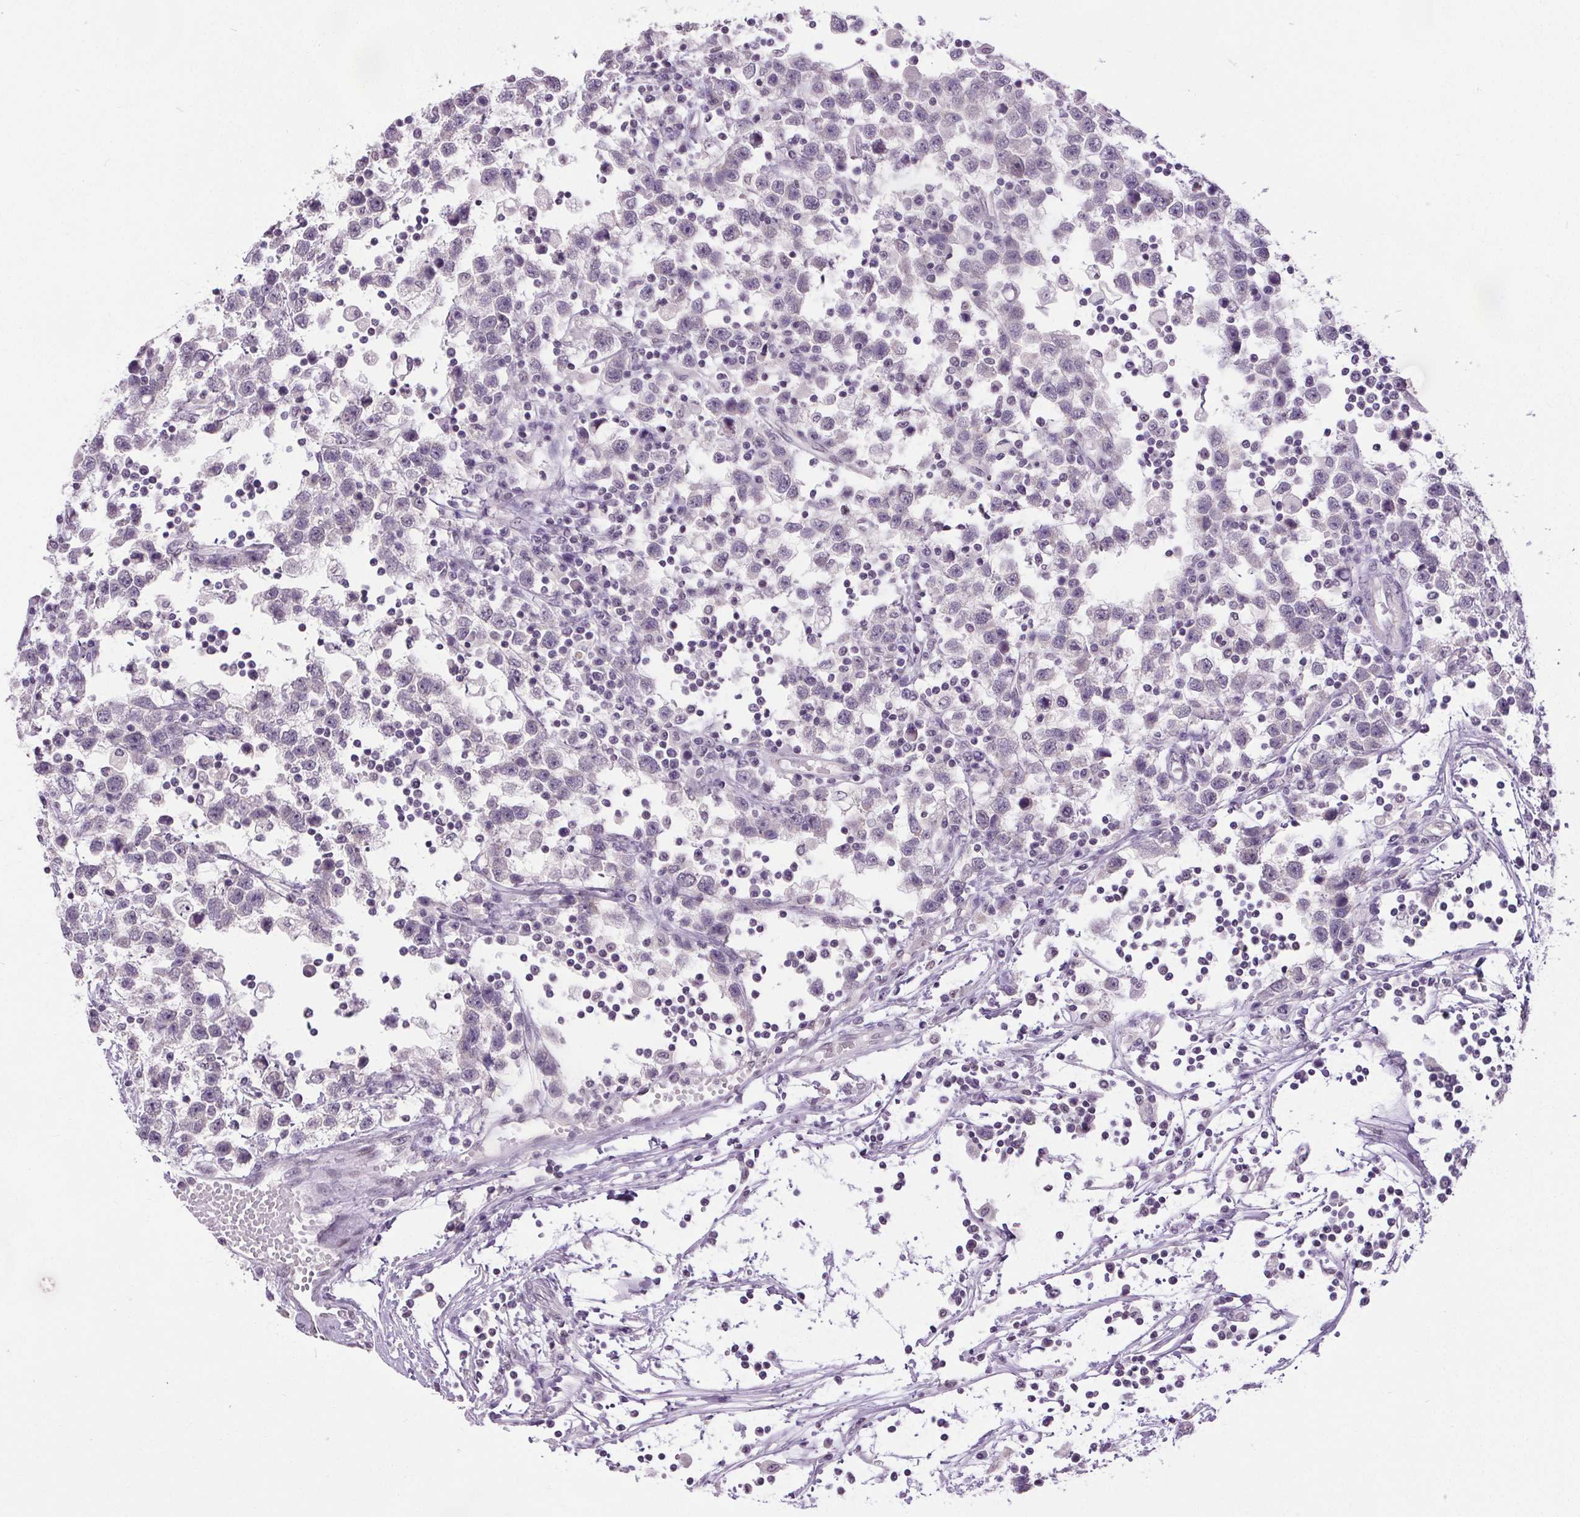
{"staining": {"intensity": "negative", "quantity": "none", "location": "none"}, "tissue": "testis cancer", "cell_type": "Tumor cells", "image_type": "cancer", "snomed": [{"axis": "morphology", "description": "Seminoma, NOS"}, {"axis": "topography", "description": "Testis"}], "caption": "High magnification brightfield microscopy of testis seminoma stained with DAB (brown) and counterstained with hematoxylin (blue): tumor cells show no significant positivity.", "gene": "SLC2A9", "patient": {"sex": "male", "age": 34}}